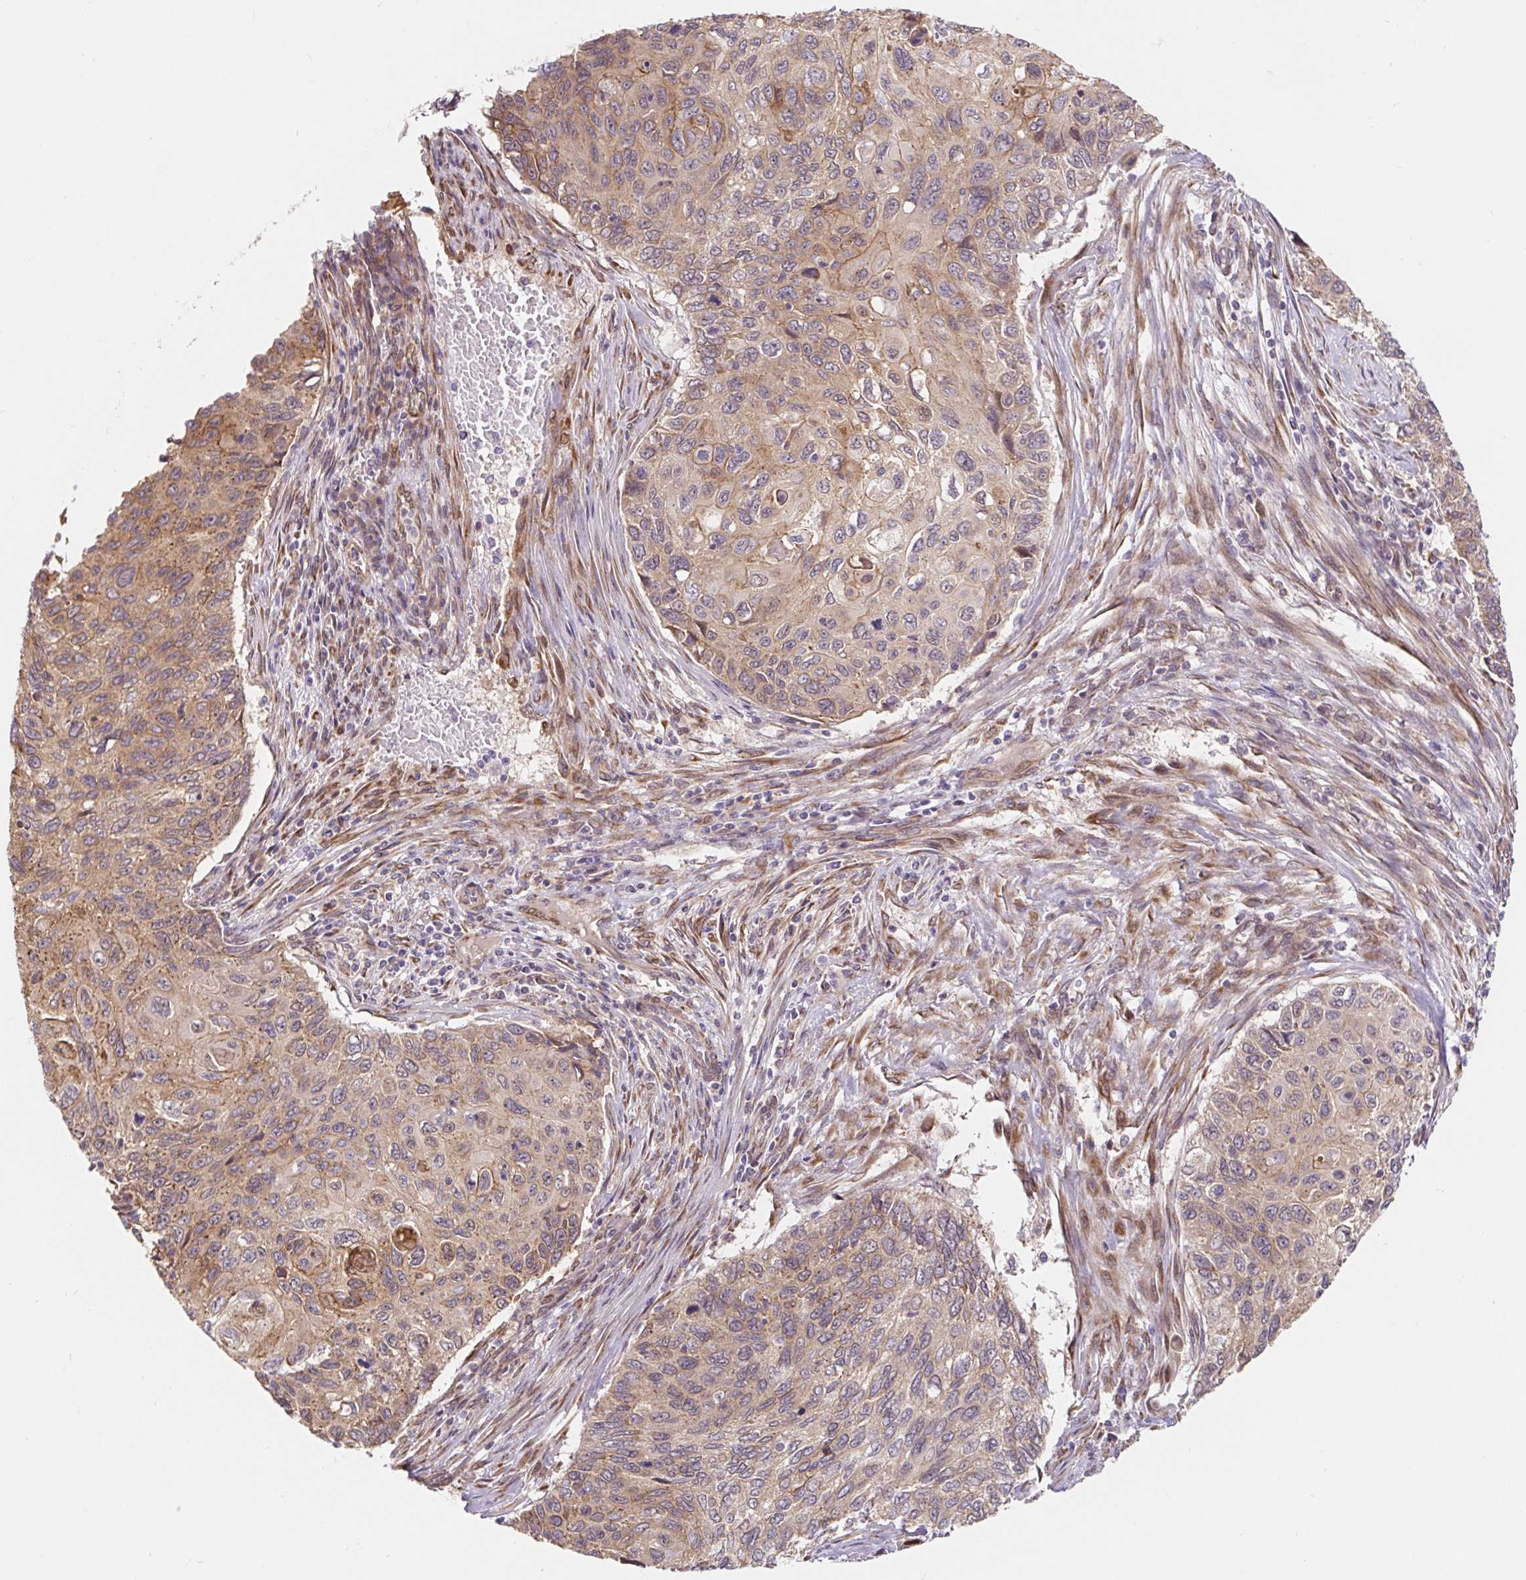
{"staining": {"intensity": "weak", "quantity": "25%-75%", "location": "cytoplasmic/membranous"}, "tissue": "cervical cancer", "cell_type": "Tumor cells", "image_type": "cancer", "snomed": [{"axis": "morphology", "description": "Squamous cell carcinoma, NOS"}, {"axis": "topography", "description": "Cervix"}], "caption": "Protein expression analysis of cervical cancer (squamous cell carcinoma) exhibits weak cytoplasmic/membranous positivity in about 25%-75% of tumor cells. The staining was performed using DAB to visualize the protein expression in brown, while the nuclei were stained in blue with hematoxylin (Magnification: 20x).", "gene": "LYPD5", "patient": {"sex": "female", "age": 70}}